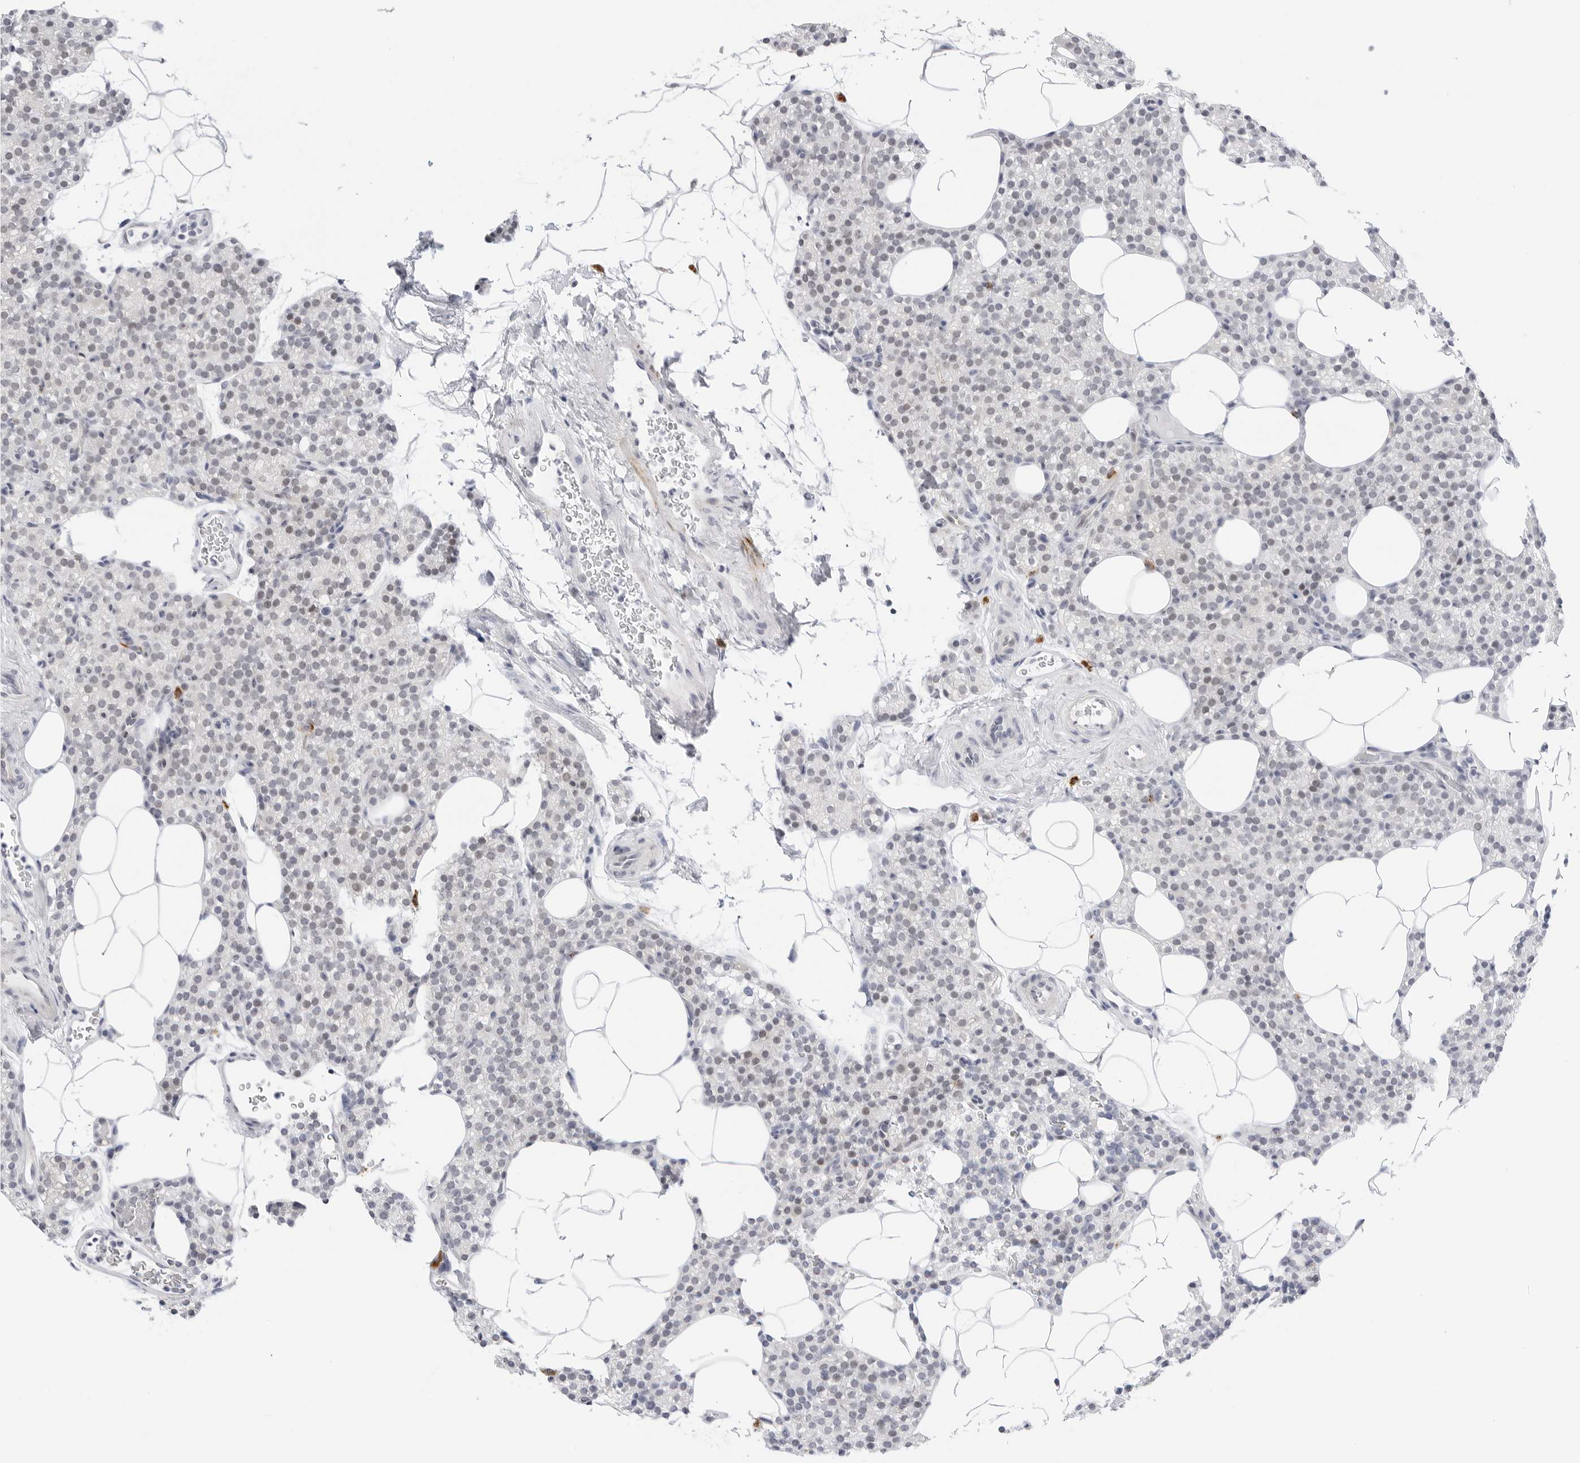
{"staining": {"intensity": "negative", "quantity": "none", "location": "none"}, "tissue": "parathyroid gland", "cell_type": "Glandular cells", "image_type": "normal", "snomed": [{"axis": "morphology", "description": "Normal tissue, NOS"}, {"axis": "topography", "description": "Parathyroid gland"}], "caption": "Photomicrograph shows no significant protein positivity in glandular cells of unremarkable parathyroid gland. (DAB IHC, high magnification).", "gene": "HSPB7", "patient": {"sex": "female", "age": 56}}